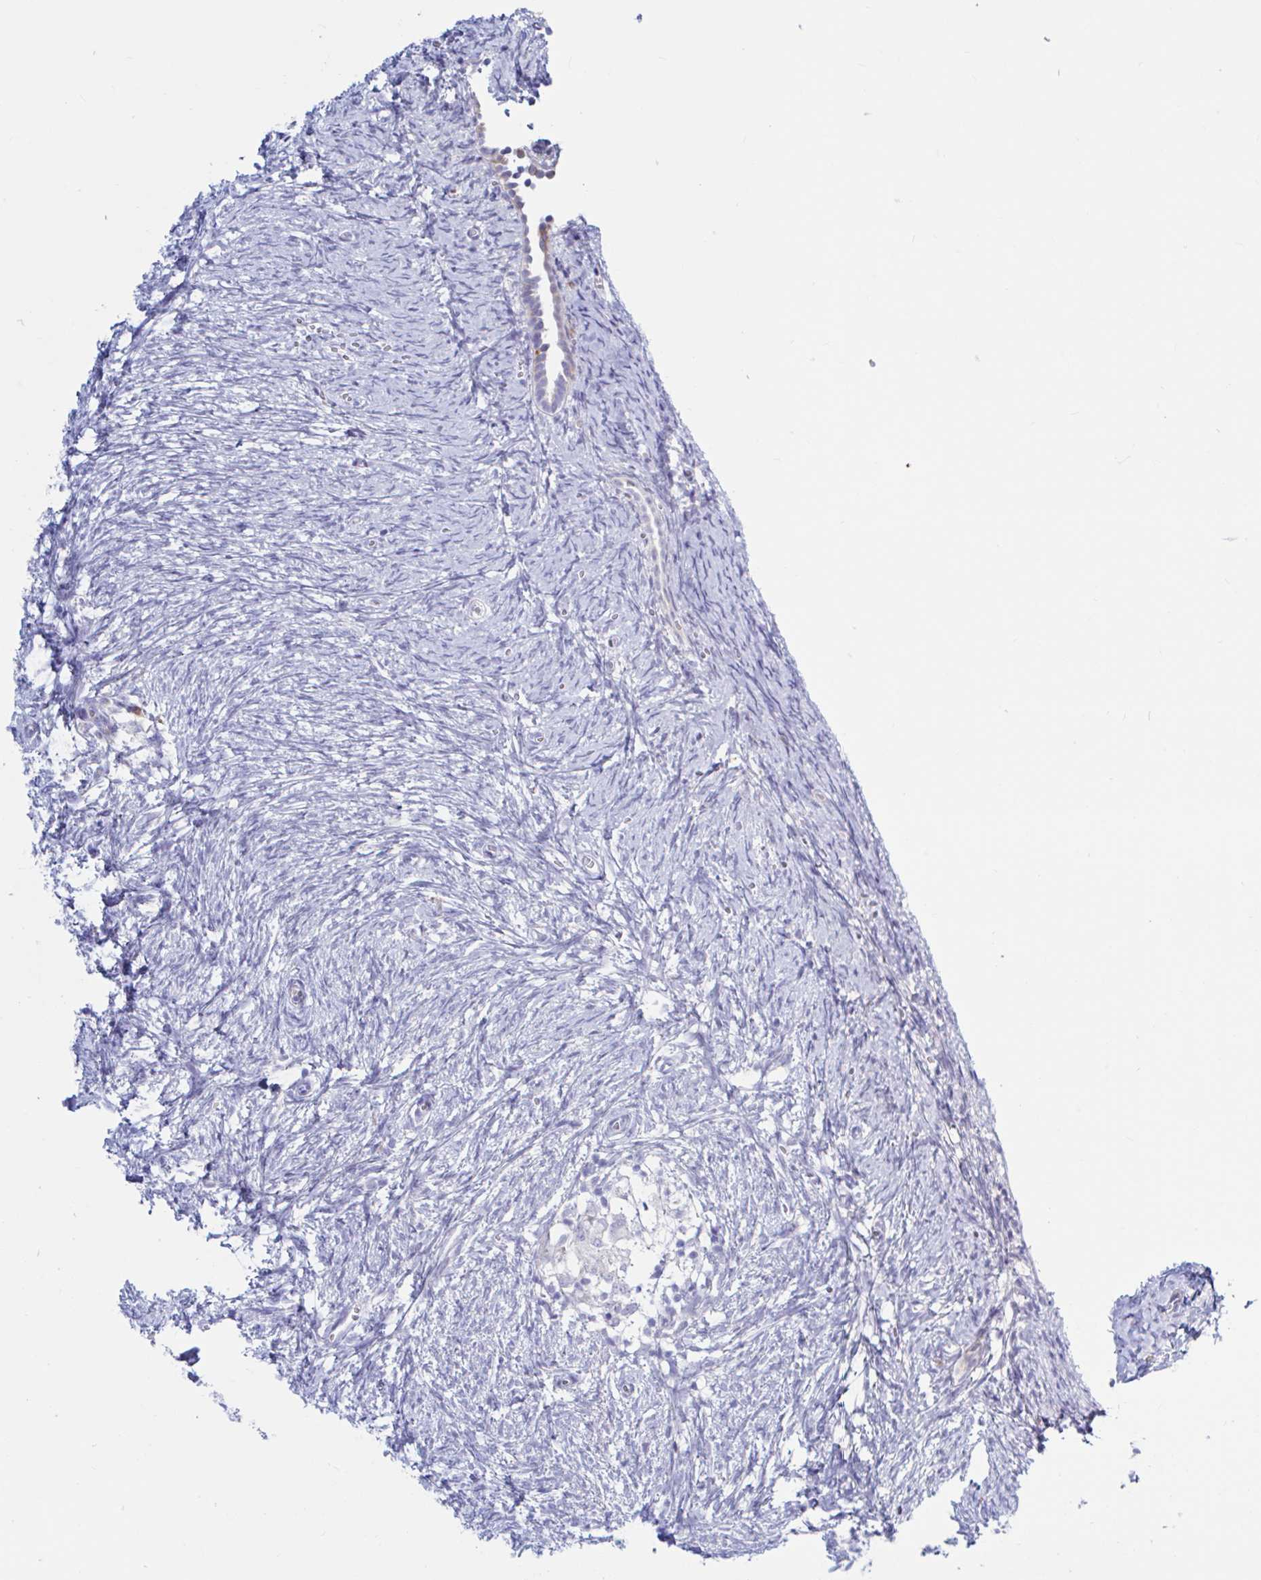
{"staining": {"intensity": "negative", "quantity": "none", "location": "none"}, "tissue": "ovary", "cell_type": "Follicle cells", "image_type": "normal", "snomed": [{"axis": "morphology", "description": "Normal tissue, NOS"}, {"axis": "topography", "description": "Ovary"}], "caption": "This is an immunohistochemistry (IHC) photomicrograph of unremarkable human ovary. There is no positivity in follicle cells.", "gene": "ENSG00000271254", "patient": {"sex": "female", "age": 41}}